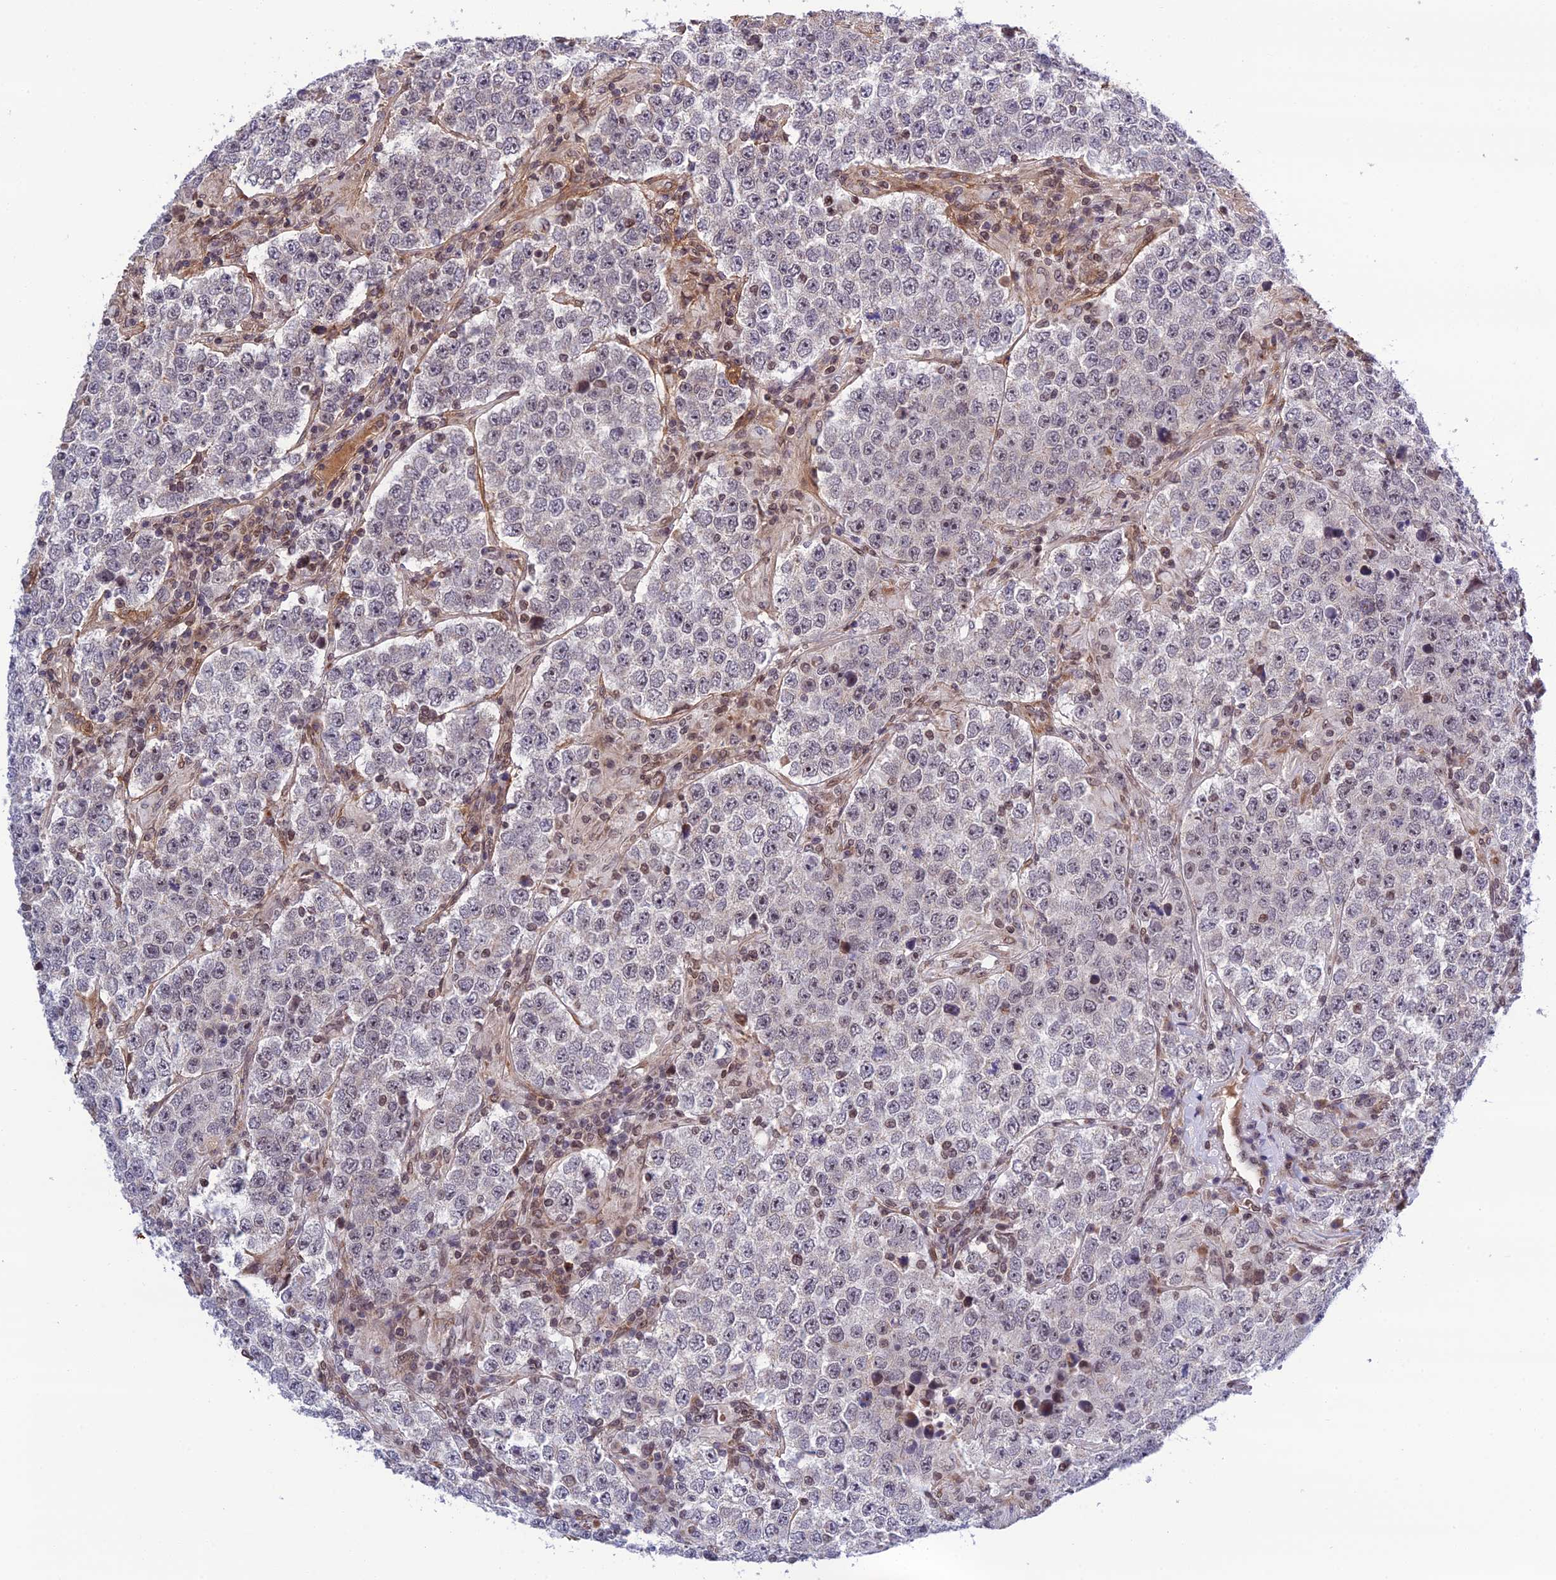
{"staining": {"intensity": "negative", "quantity": "none", "location": "none"}, "tissue": "testis cancer", "cell_type": "Tumor cells", "image_type": "cancer", "snomed": [{"axis": "morphology", "description": "Normal tissue, NOS"}, {"axis": "morphology", "description": "Urothelial carcinoma, High grade"}, {"axis": "morphology", "description": "Seminoma, NOS"}, {"axis": "morphology", "description": "Carcinoma, Embryonal, NOS"}, {"axis": "topography", "description": "Urinary bladder"}, {"axis": "topography", "description": "Testis"}], "caption": "The photomicrograph displays no significant staining in tumor cells of testis seminoma.", "gene": "REXO1", "patient": {"sex": "male", "age": 41}}